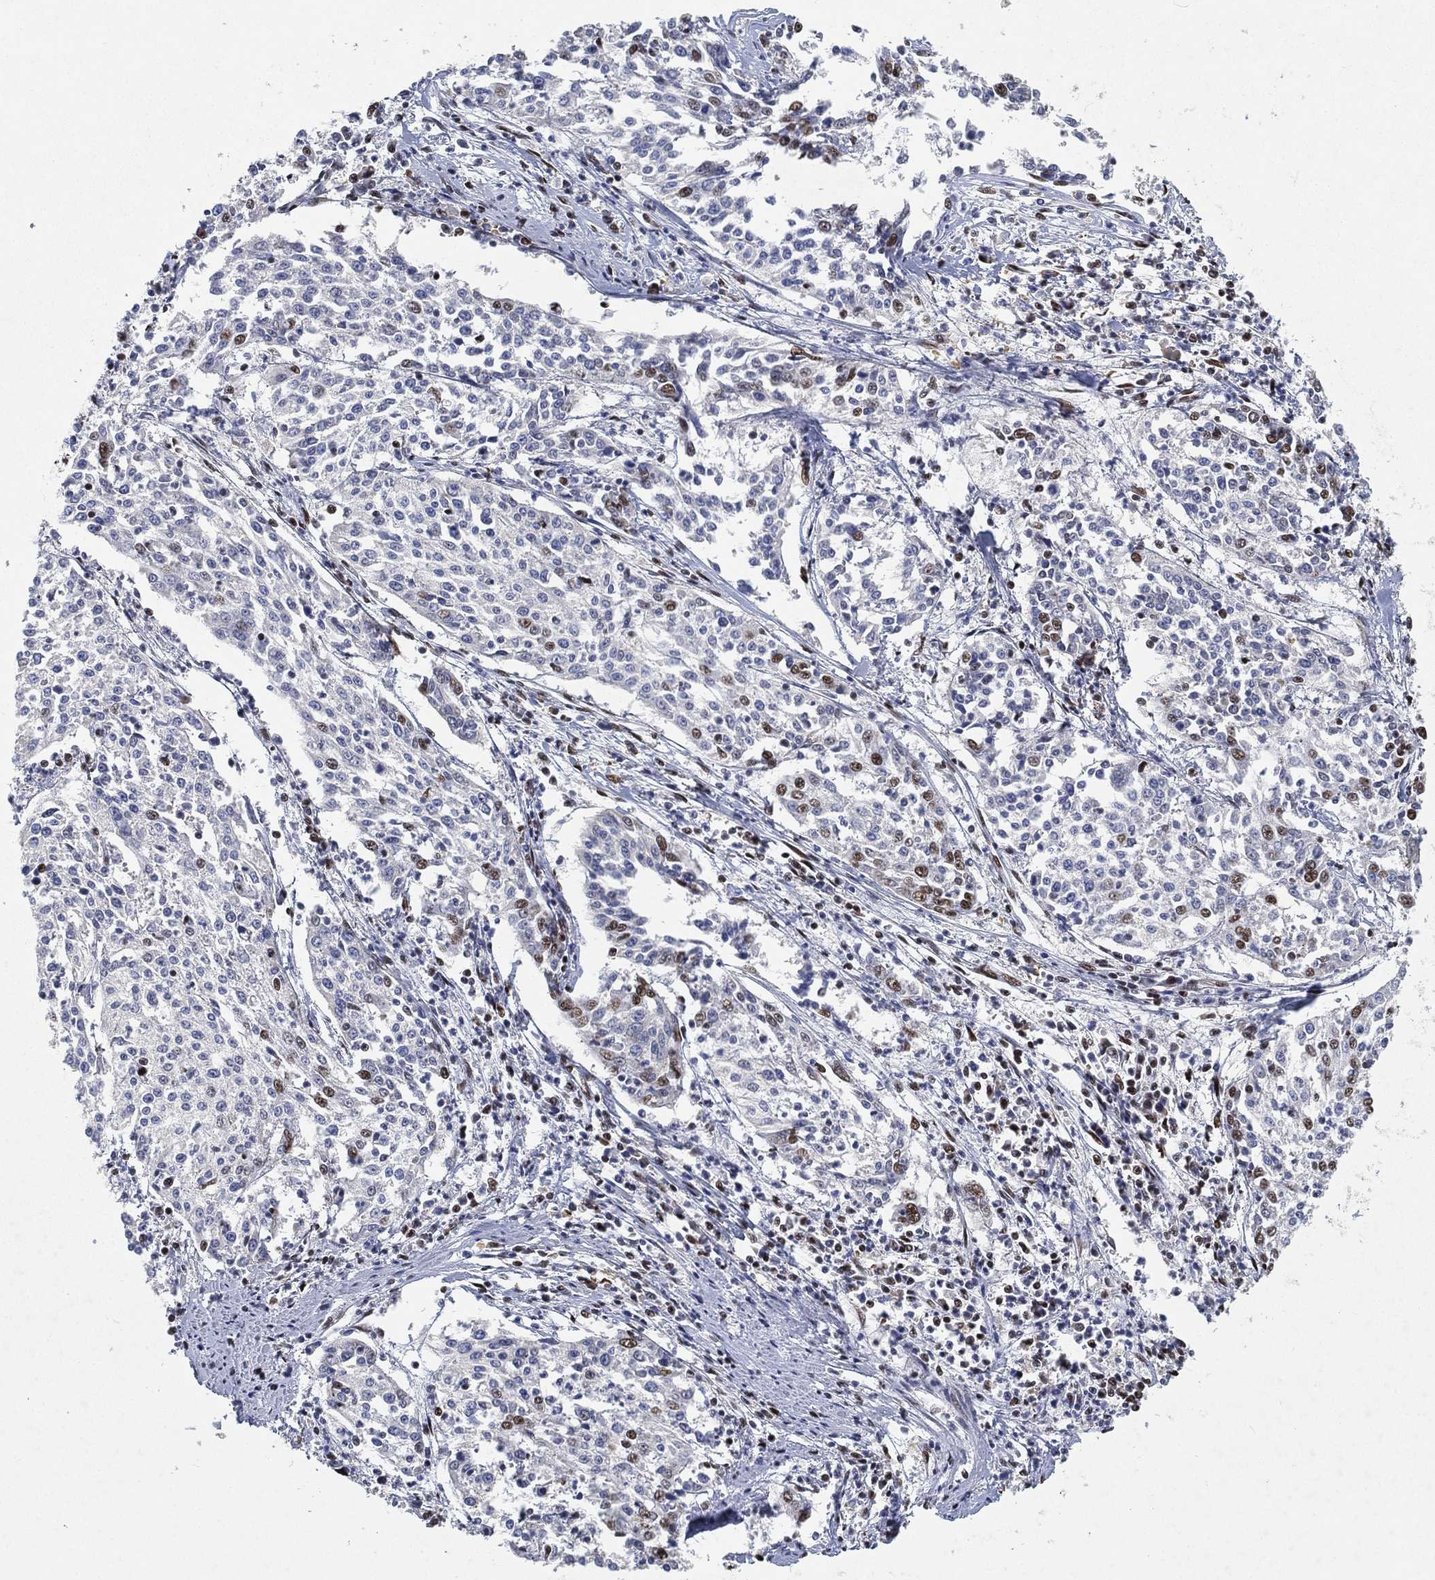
{"staining": {"intensity": "moderate", "quantity": "<25%", "location": "nuclear"}, "tissue": "cervical cancer", "cell_type": "Tumor cells", "image_type": "cancer", "snomed": [{"axis": "morphology", "description": "Squamous cell carcinoma, NOS"}, {"axis": "topography", "description": "Cervix"}], "caption": "Cervical cancer stained with DAB (3,3'-diaminobenzidine) immunohistochemistry (IHC) demonstrates low levels of moderate nuclear expression in approximately <25% of tumor cells. (Brightfield microscopy of DAB IHC at high magnification).", "gene": "DDX27", "patient": {"sex": "female", "age": 41}}